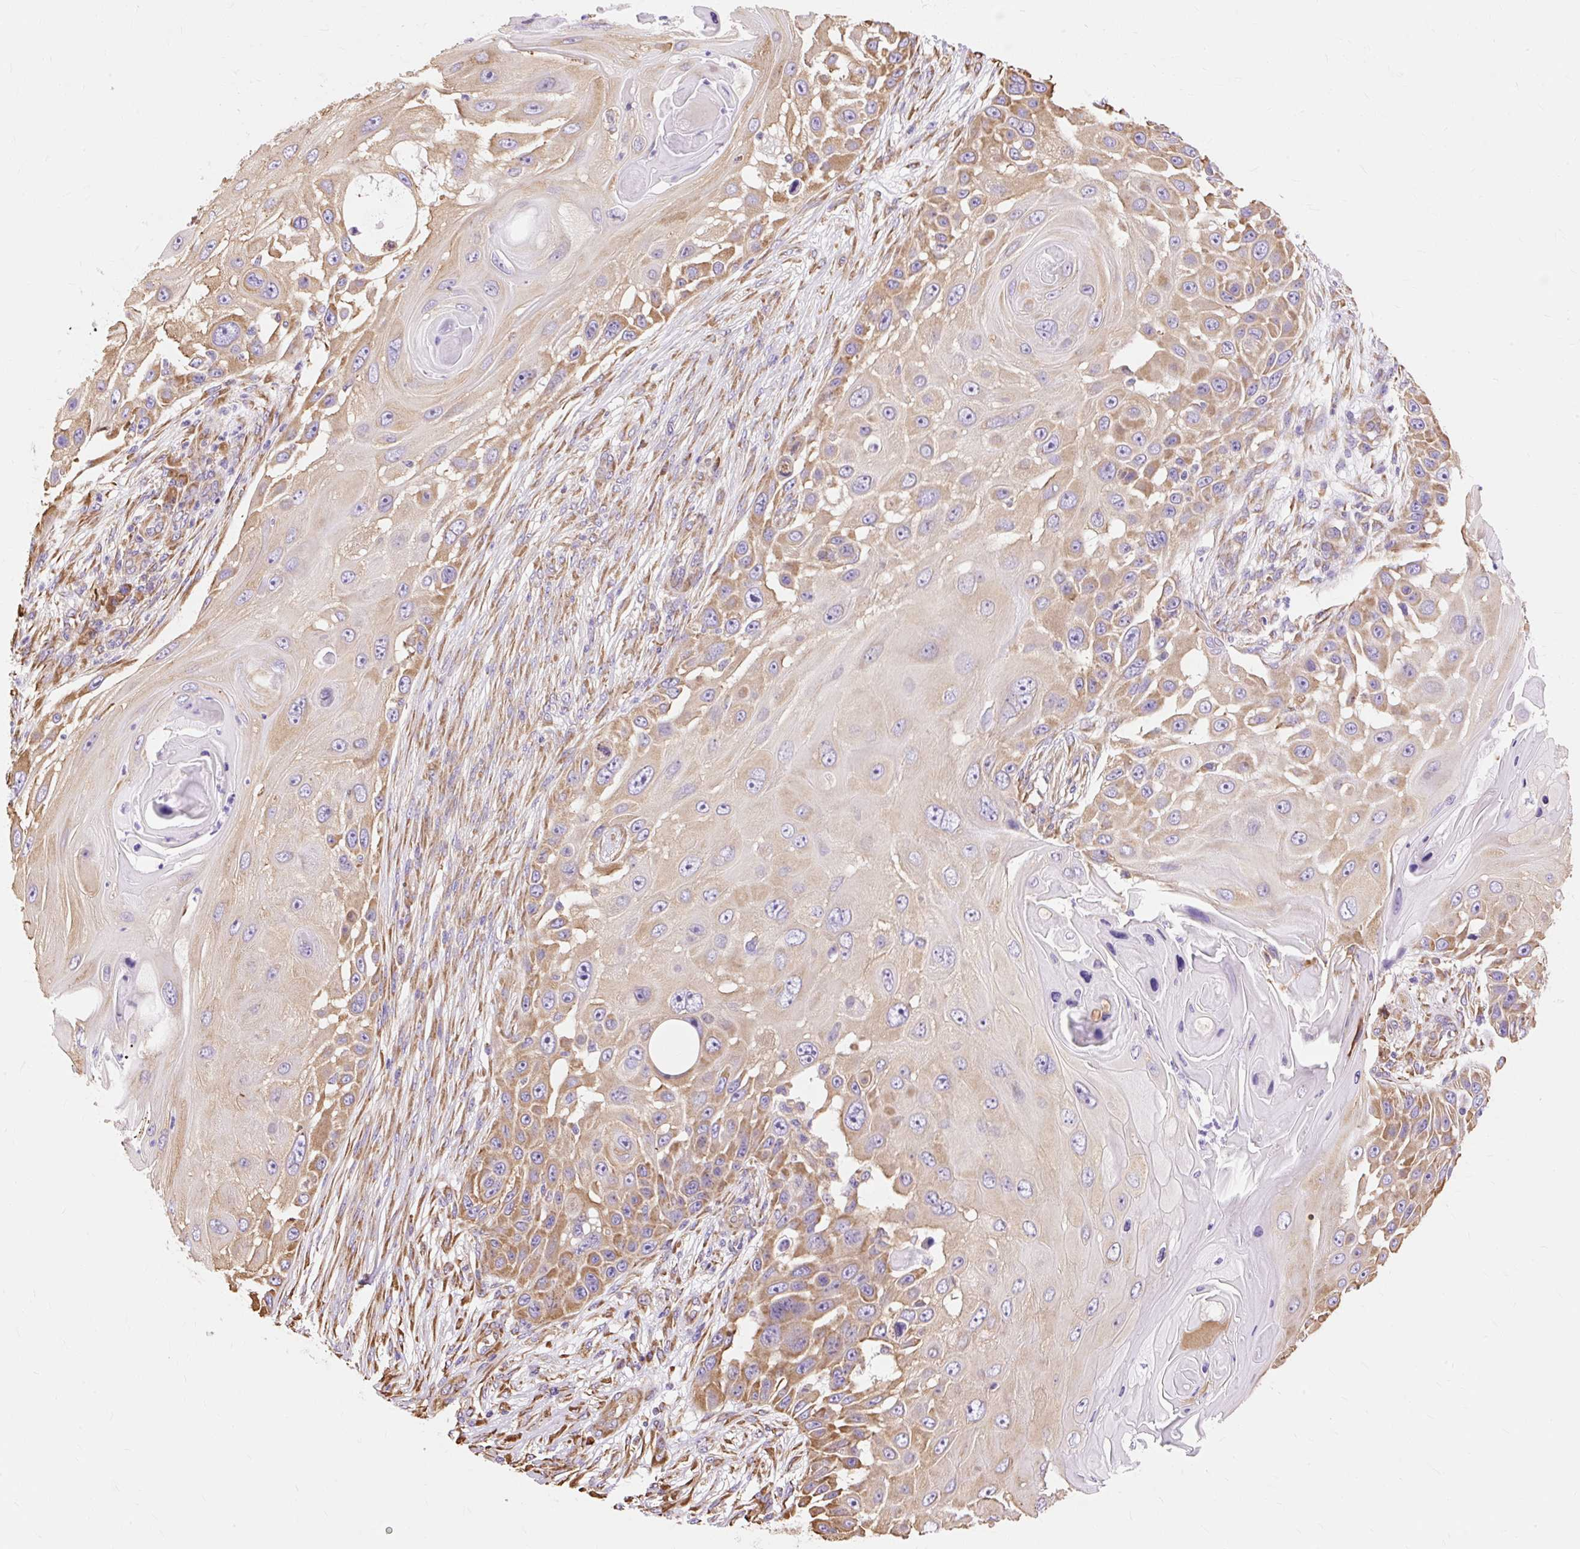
{"staining": {"intensity": "moderate", "quantity": ">75%", "location": "cytoplasmic/membranous"}, "tissue": "skin cancer", "cell_type": "Tumor cells", "image_type": "cancer", "snomed": [{"axis": "morphology", "description": "Squamous cell carcinoma, NOS"}, {"axis": "topography", "description": "Skin"}], "caption": "About >75% of tumor cells in human skin cancer exhibit moderate cytoplasmic/membranous protein expression as visualized by brown immunohistochemical staining.", "gene": "RPS17", "patient": {"sex": "female", "age": 44}}